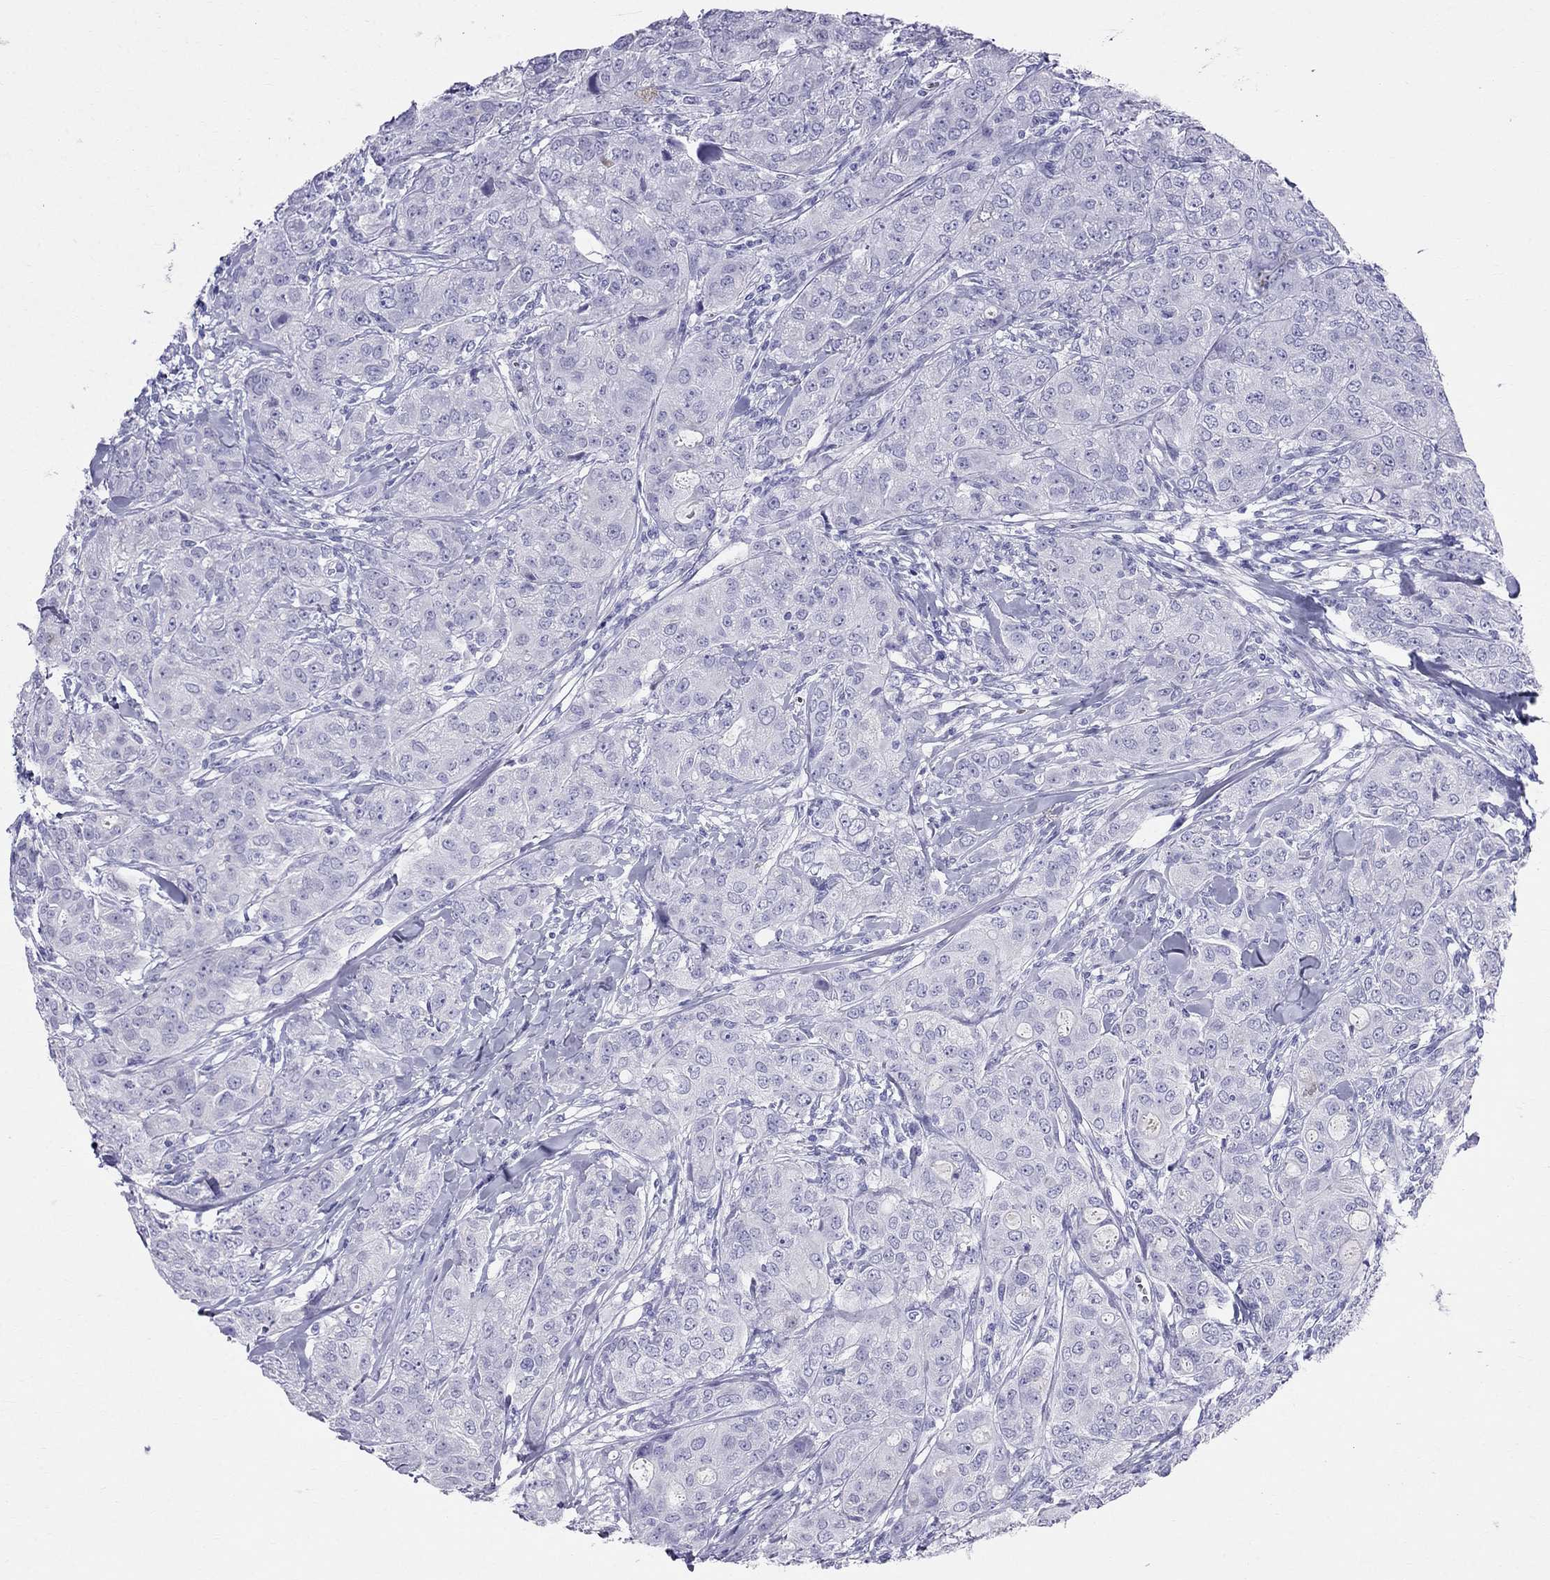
{"staining": {"intensity": "negative", "quantity": "none", "location": "none"}, "tissue": "breast cancer", "cell_type": "Tumor cells", "image_type": "cancer", "snomed": [{"axis": "morphology", "description": "Duct carcinoma"}, {"axis": "topography", "description": "Breast"}], "caption": "There is no significant positivity in tumor cells of breast intraductal carcinoma.", "gene": "DNAAF6", "patient": {"sex": "female", "age": 43}}